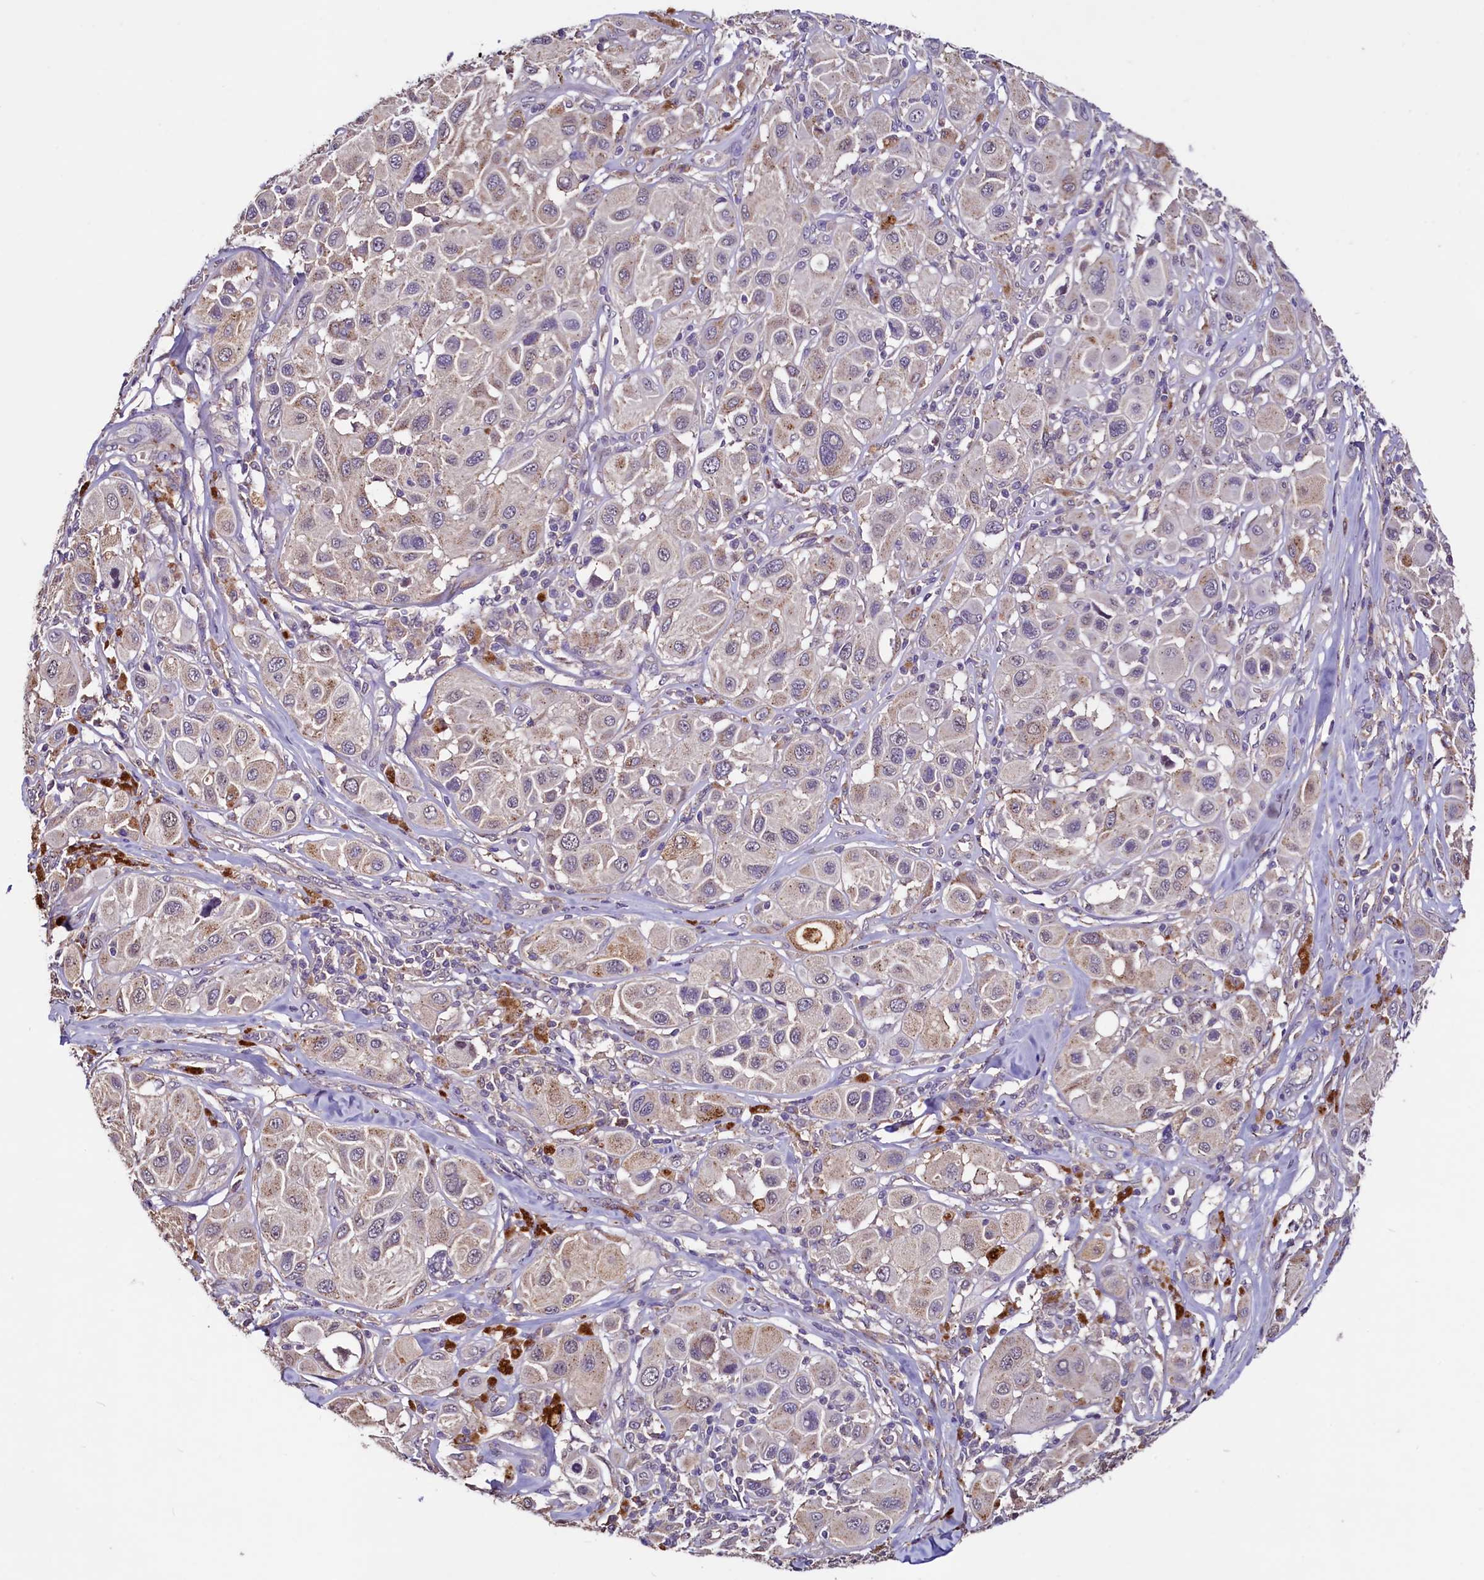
{"staining": {"intensity": "weak", "quantity": "<25%", "location": "cytoplasmic/membranous"}, "tissue": "melanoma", "cell_type": "Tumor cells", "image_type": "cancer", "snomed": [{"axis": "morphology", "description": "Malignant melanoma, Metastatic site"}, {"axis": "topography", "description": "Skin"}], "caption": "Melanoma was stained to show a protein in brown. There is no significant positivity in tumor cells.", "gene": "PALM", "patient": {"sex": "male", "age": 41}}